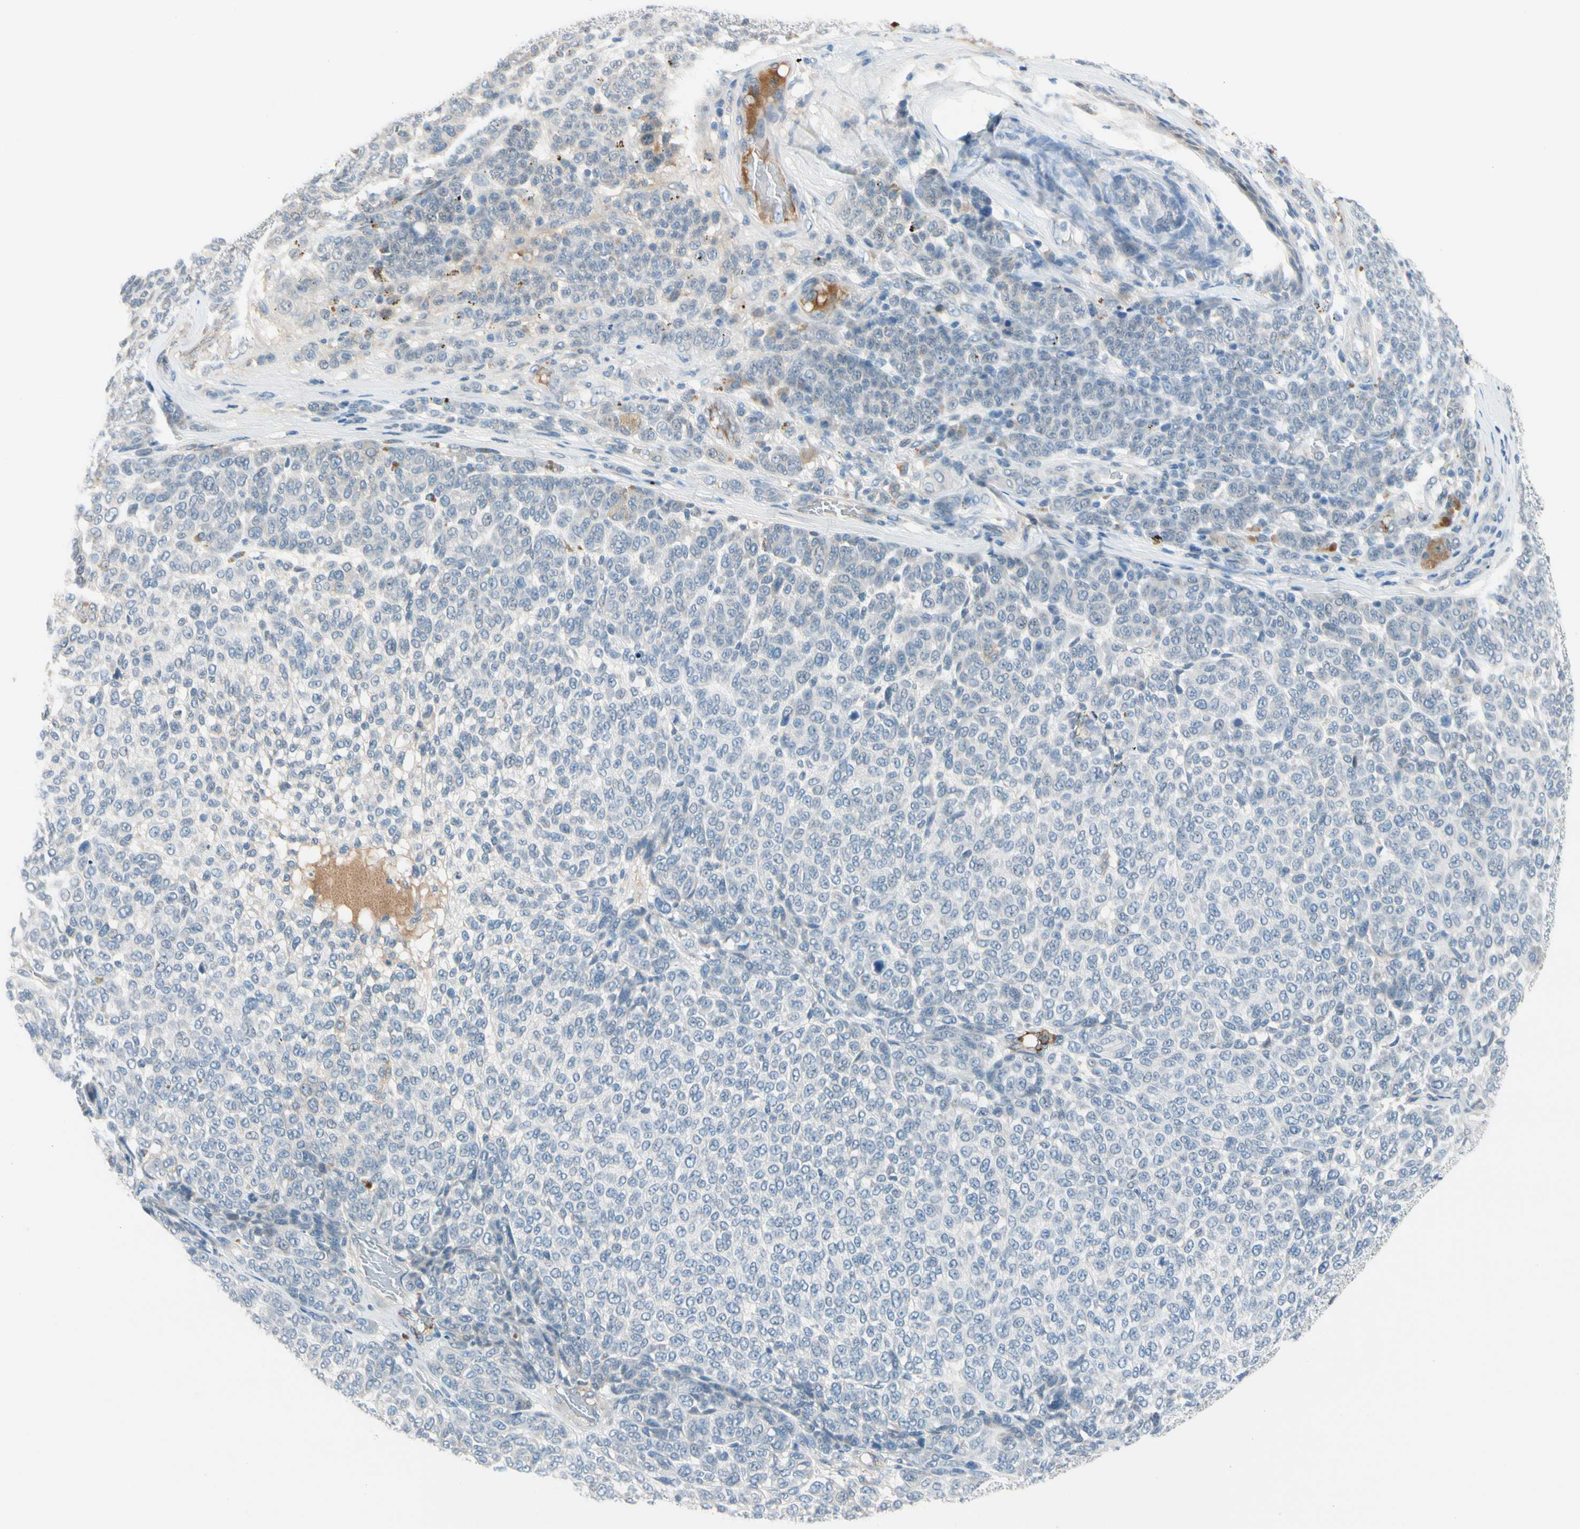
{"staining": {"intensity": "negative", "quantity": "none", "location": "none"}, "tissue": "melanoma", "cell_type": "Tumor cells", "image_type": "cancer", "snomed": [{"axis": "morphology", "description": "Malignant melanoma, NOS"}, {"axis": "topography", "description": "Skin"}], "caption": "DAB (3,3'-diaminobenzidine) immunohistochemical staining of human malignant melanoma exhibits no significant expression in tumor cells.", "gene": "CNDP1", "patient": {"sex": "male", "age": 59}}